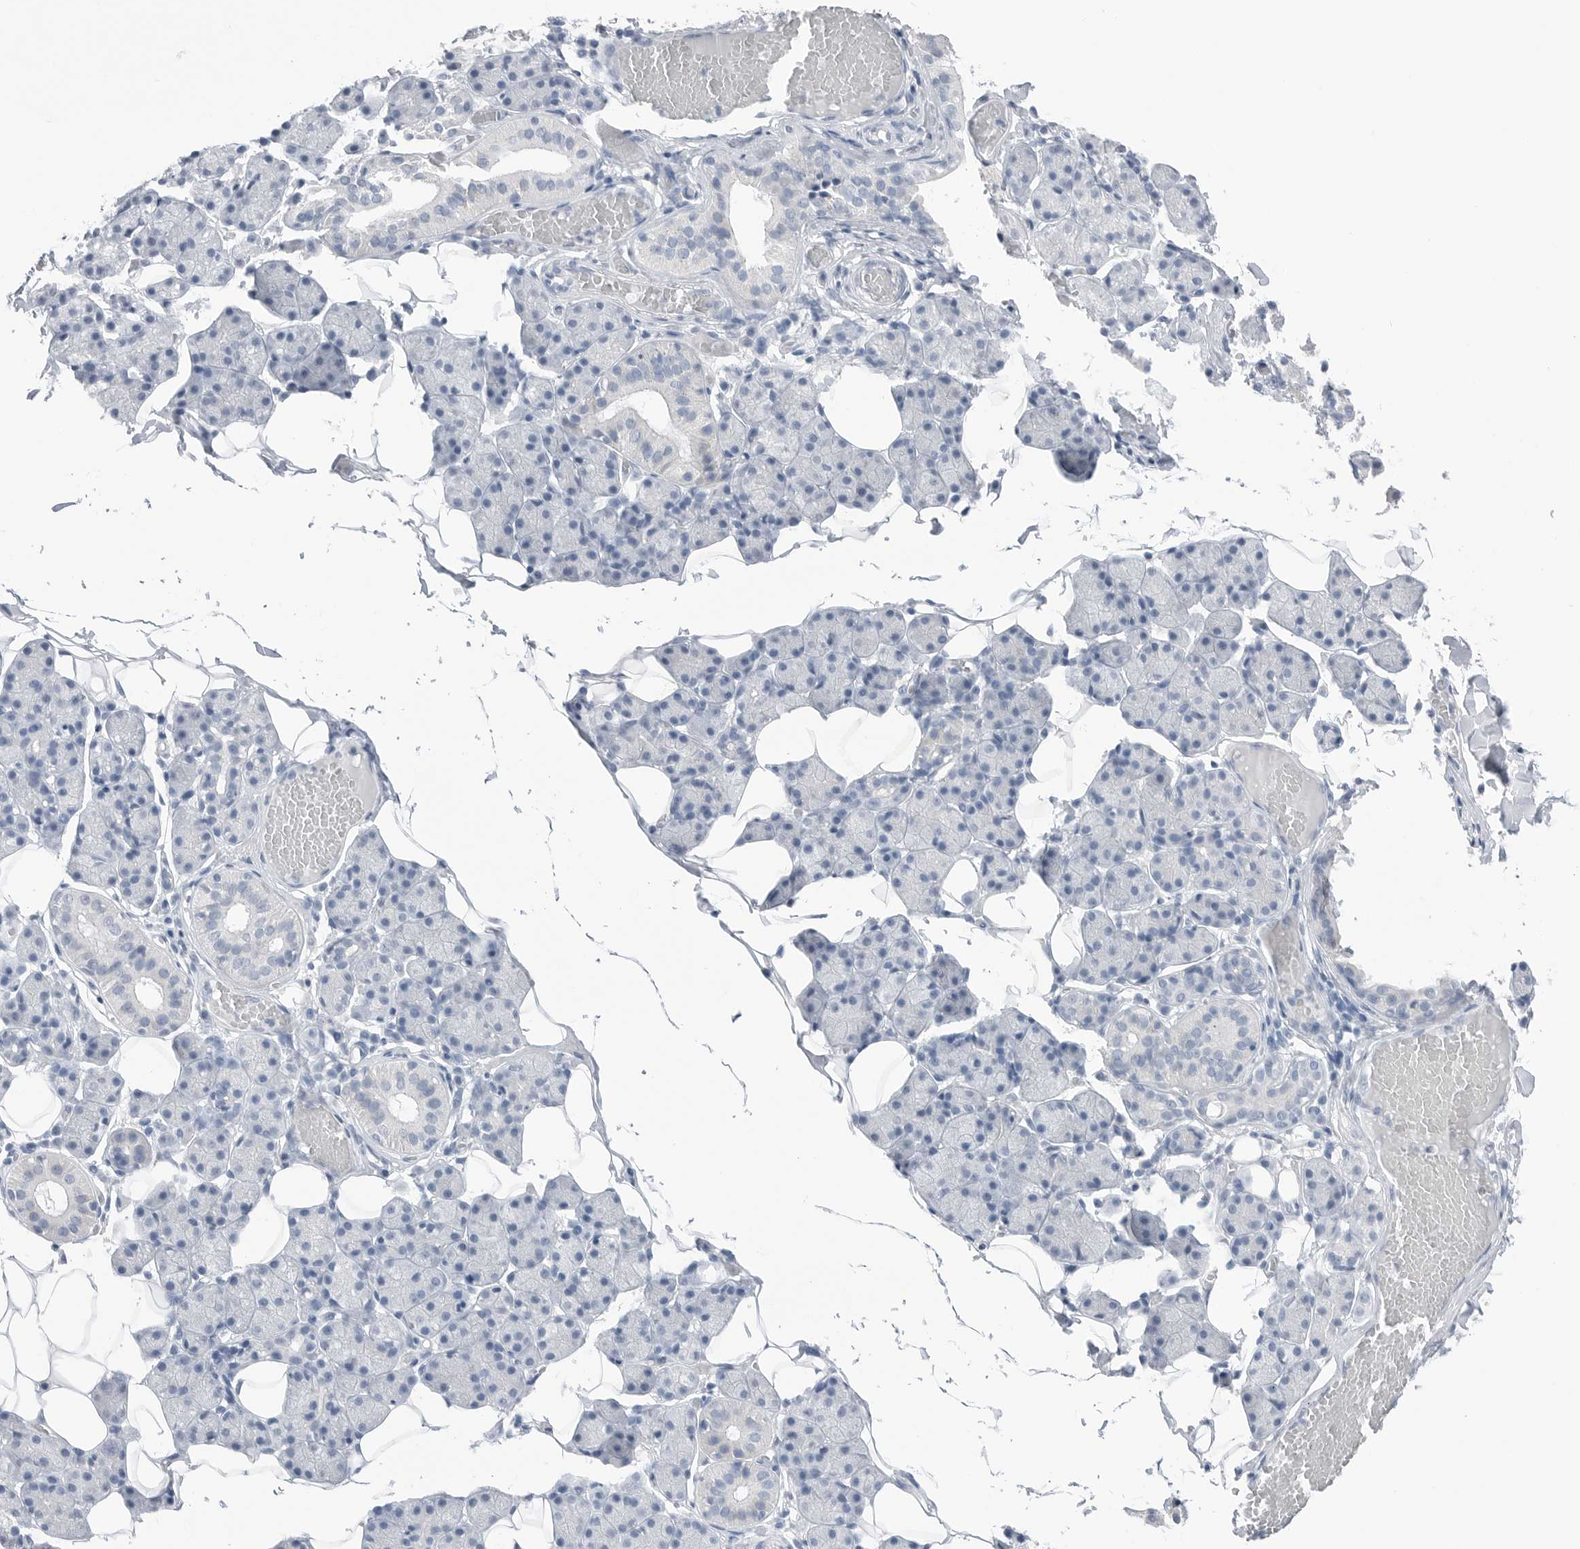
{"staining": {"intensity": "negative", "quantity": "none", "location": "none"}, "tissue": "salivary gland", "cell_type": "Glandular cells", "image_type": "normal", "snomed": [{"axis": "morphology", "description": "Normal tissue, NOS"}, {"axis": "topography", "description": "Salivary gland"}], "caption": "High magnification brightfield microscopy of unremarkable salivary gland stained with DAB (brown) and counterstained with hematoxylin (blue): glandular cells show no significant staining. Nuclei are stained in blue.", "gene": "ABHD12", "patient": {"sex": "female", "age": 33}}